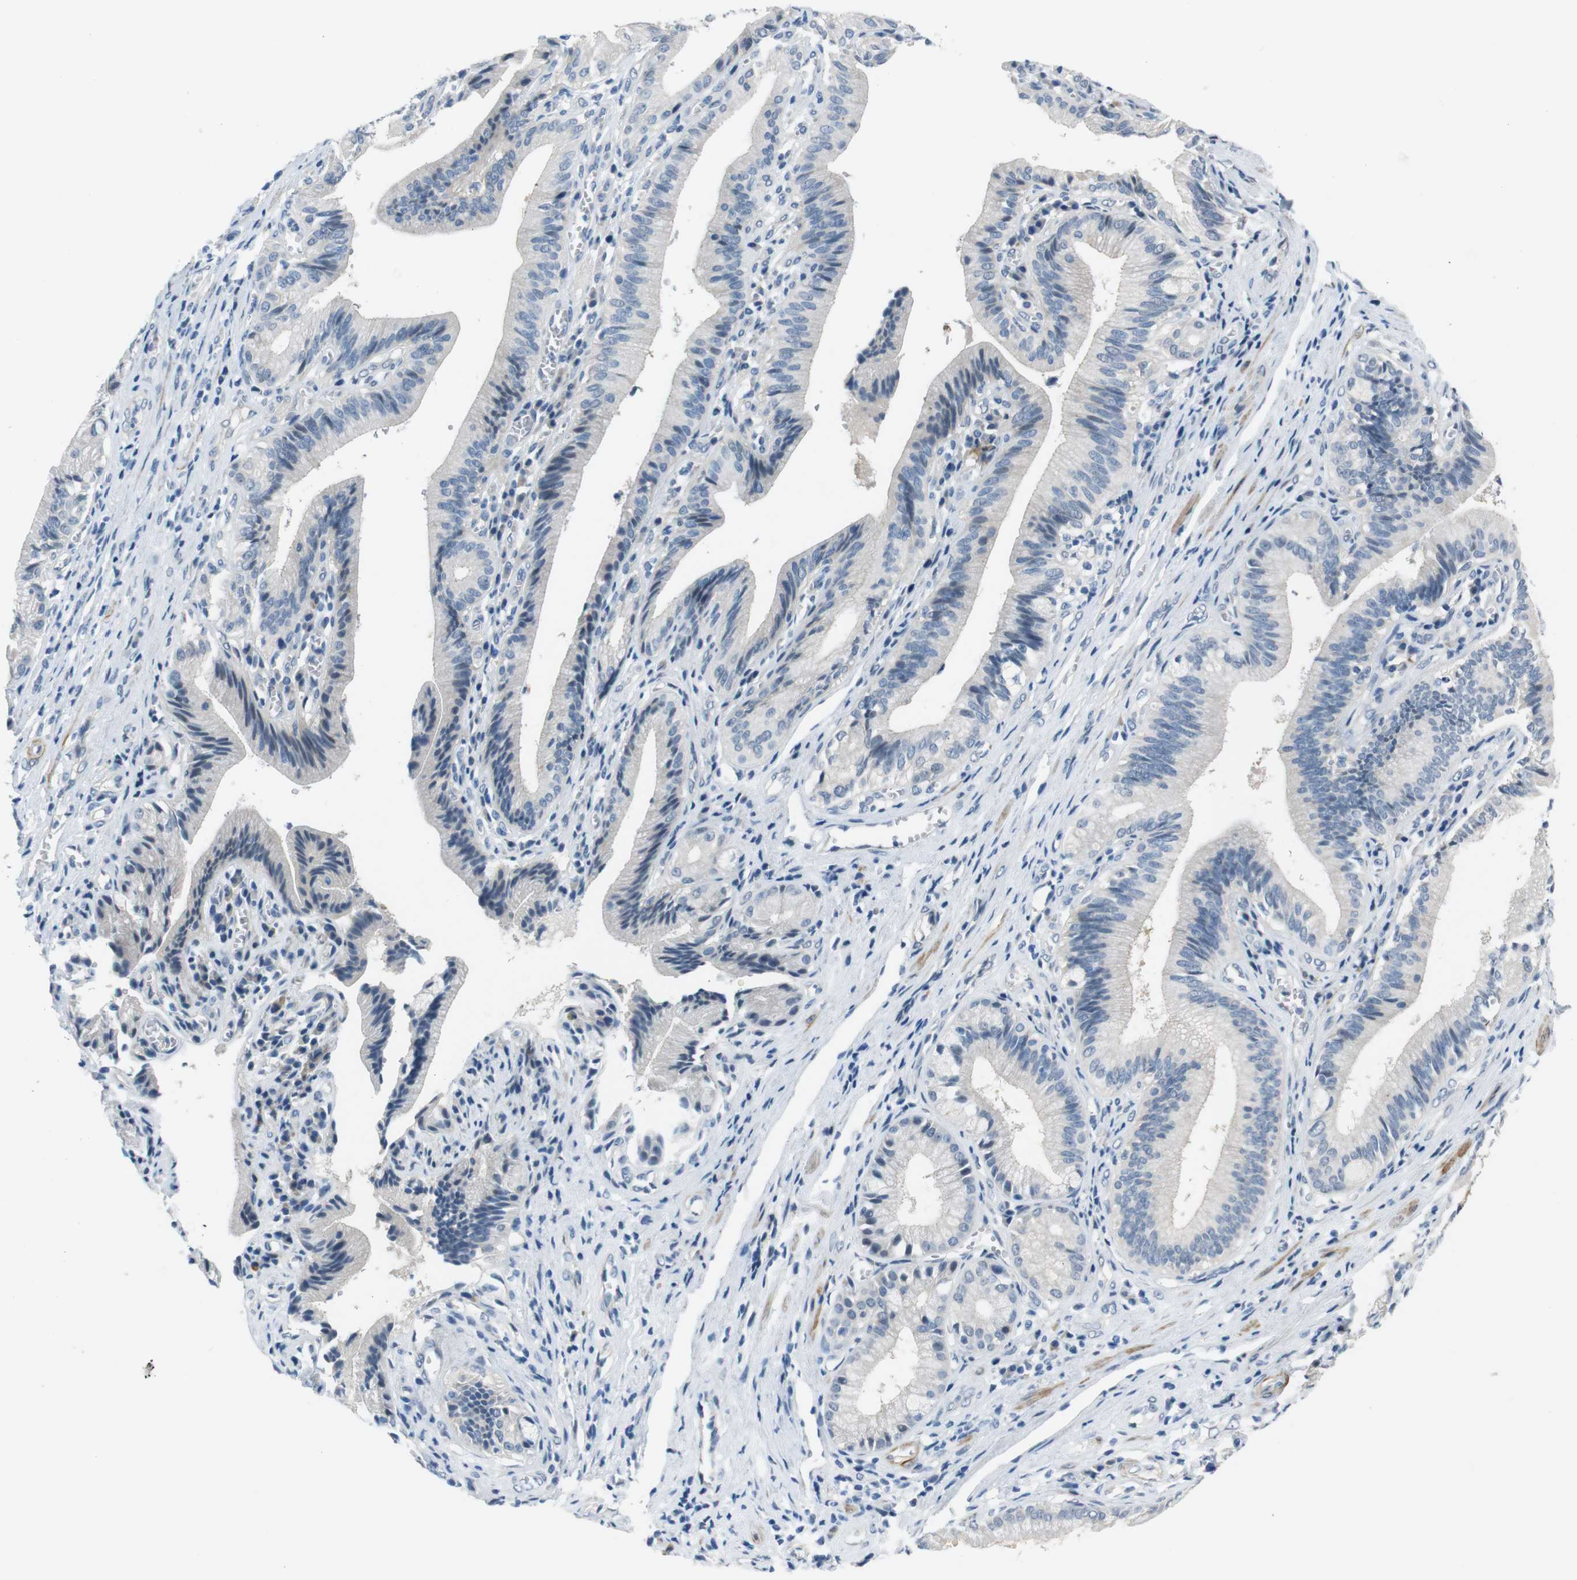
{"staining": {"intensity": "negative", "quantity": "none", "location": "none"}, "tissue": "pancreatic cancer", "cell_type": "Tumor cells", "image_type": "cancer", "snomed": [{"axis": "morphology", "description": "Adenocarcinoma, NOS"}, {"axis": "topography", "description": "Pancreas"}], "caption": "Immunohistochemical staining of human pancreatic cancer reveals no significant positivity in tumor cells.", "gene": "HRH2", "patient": {"sex": "female", "age": 75}}